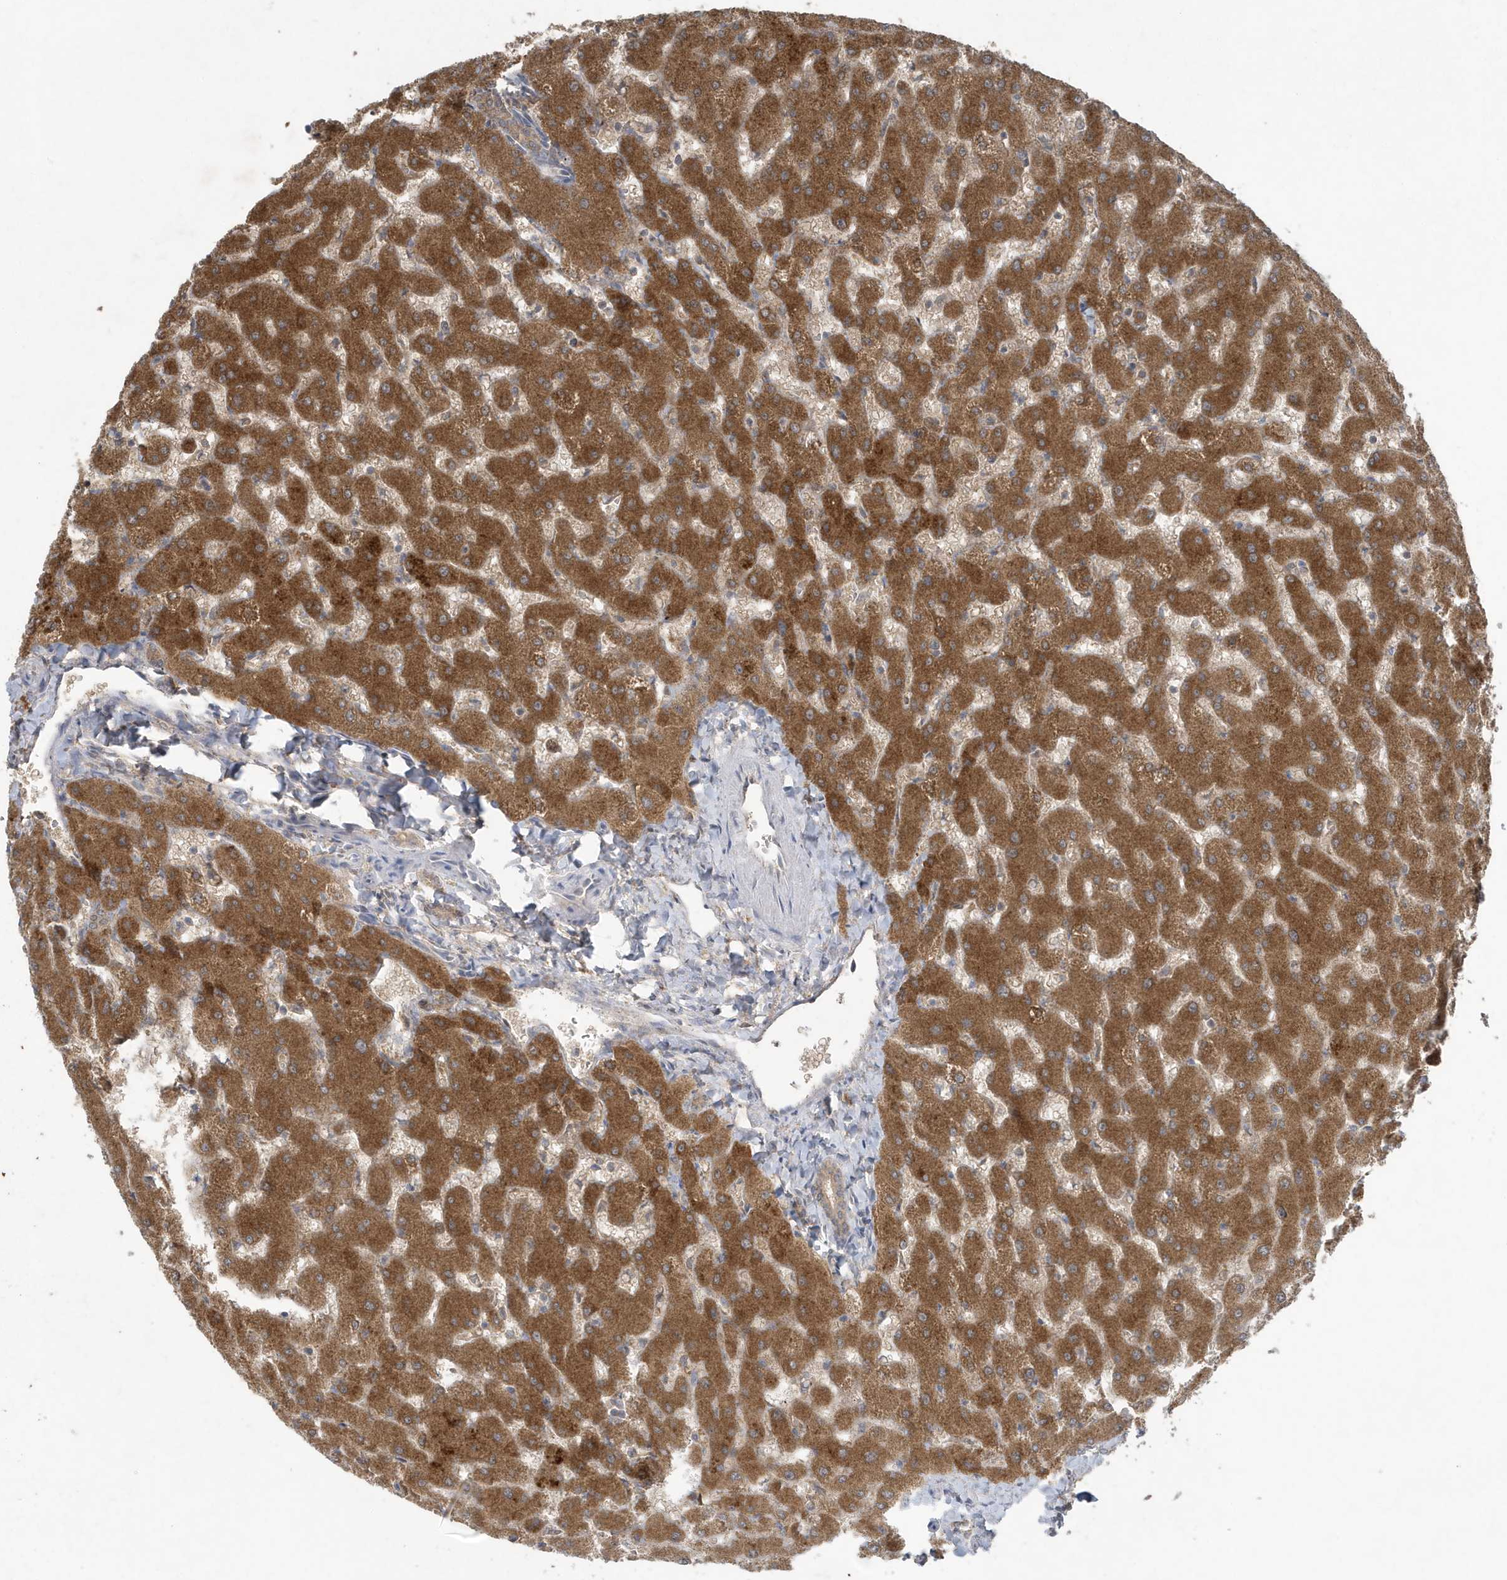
{"staining": {"intensity": "moderate", "quantity": "25%-75%", "location": "cytoplasmic/membranous"}, "tissue": "liver", "cell_type": "Cholangiocytes", "image_type": "normal", "snomed": [{"axis": "morphology", "description": "Normal tissue, NOS"}, {"axis": "topography", "description": "Liver"}], "caption": "This photomicrograph reveals normal liver stained with IHC to label a protein in brown. The cytoplasmic/membranous of cholangiocytes show moderate positivity for the protein. Nuclei are counter-stained blue.", "gene": "C1RL", "patient": {"sex": "female", "age": 63}}